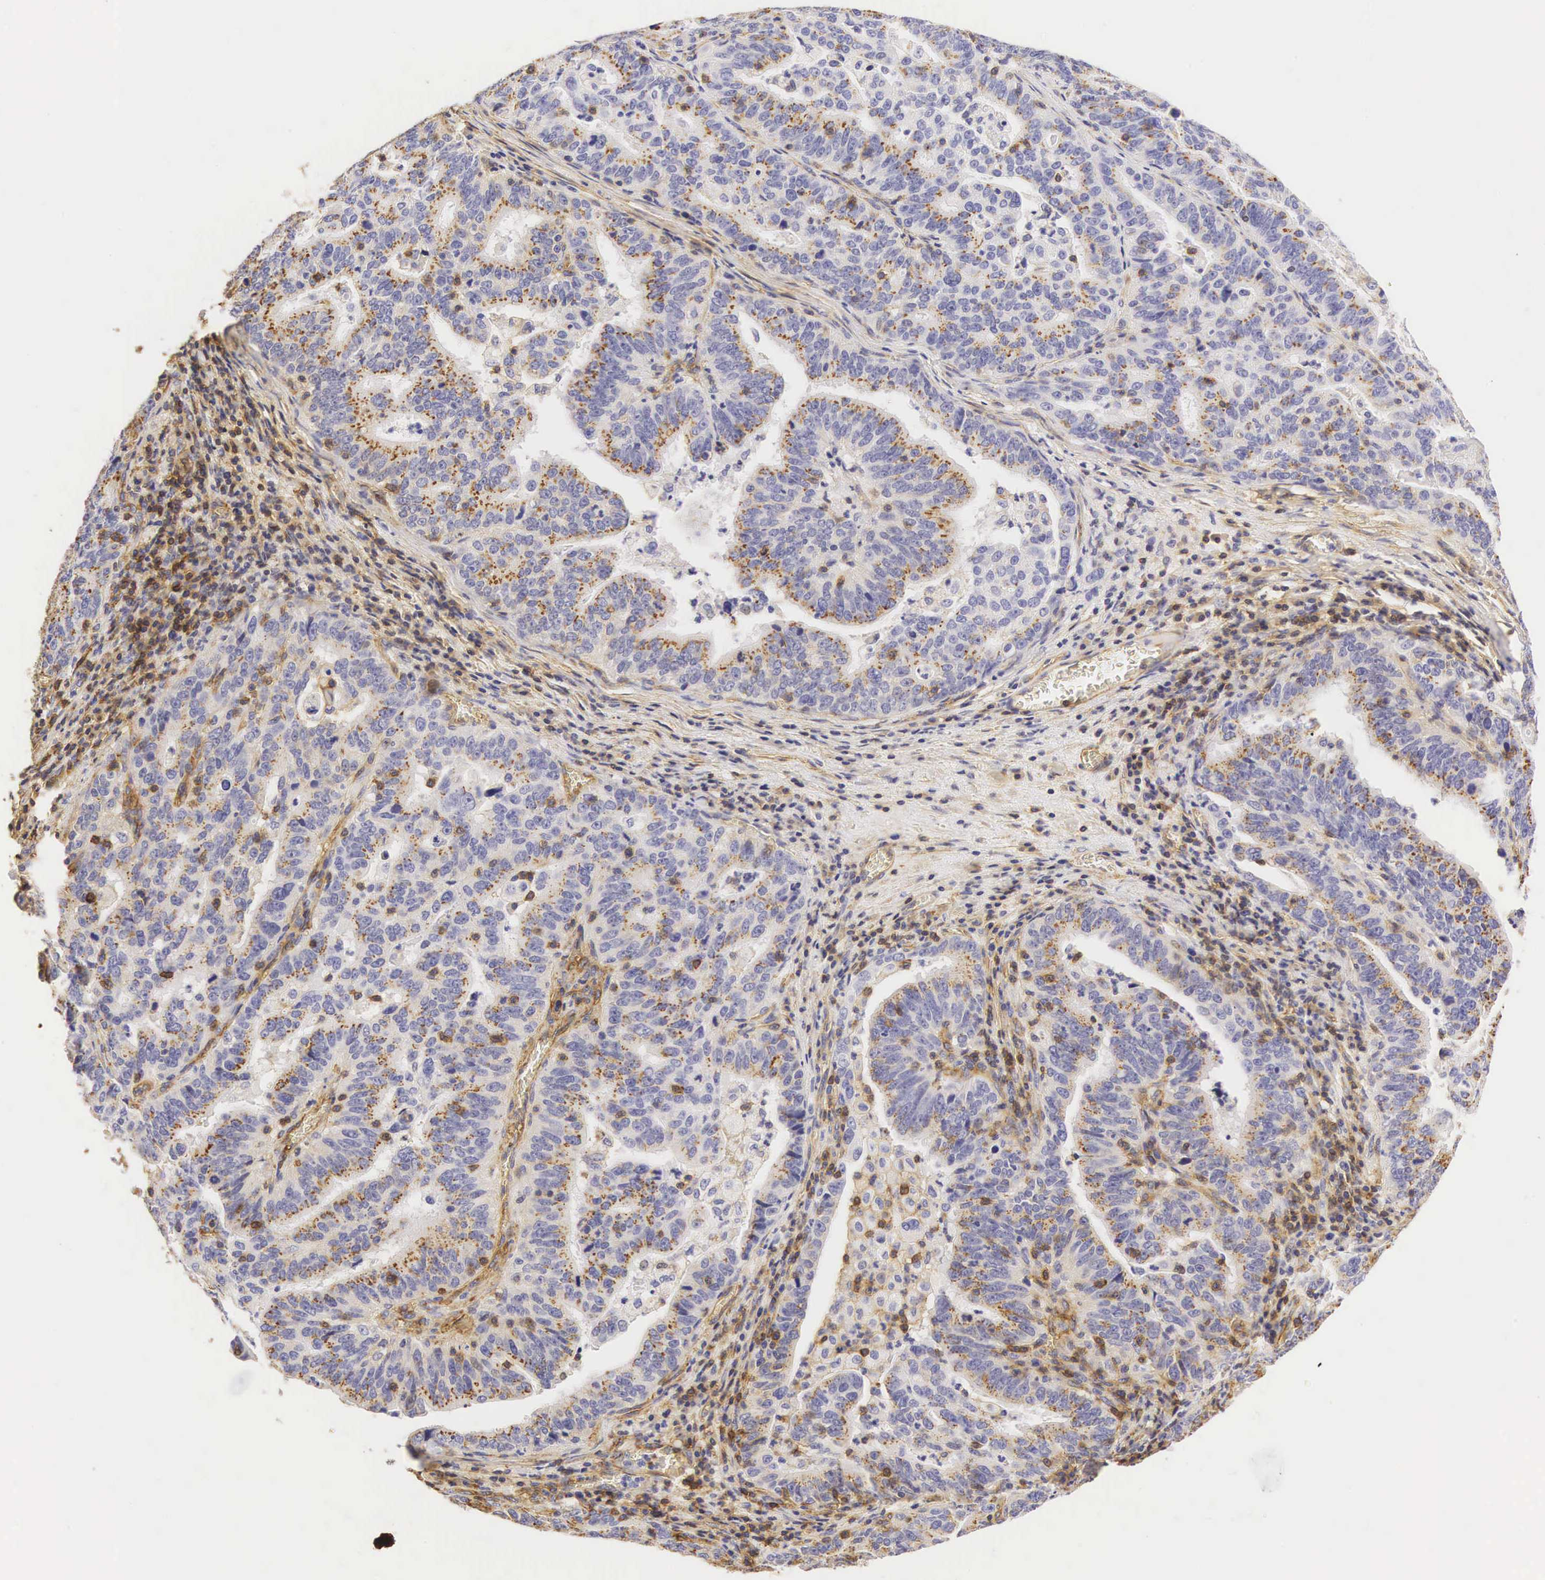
{"staining": {"intensity": "moderate", "quantity": "25%-75%", "location": "cytoplasmic/membranous"}, "tissue": "stomach cancer", "cell_type": "Tumor cells", "image_type": "cancer", "snomed": [{"axis": "morphology", "description": "Adenocarcinoma, NOS"}, {"axis": "topography", "description": "Stomach, upper"}], "caption": "The immunohistochemical stain labels moderate cytoplasmic/membranous staining in tumor cells of stomach cancer tissue.", "gene": "CD99", "patient": {"sex": "female", "age": 50}}